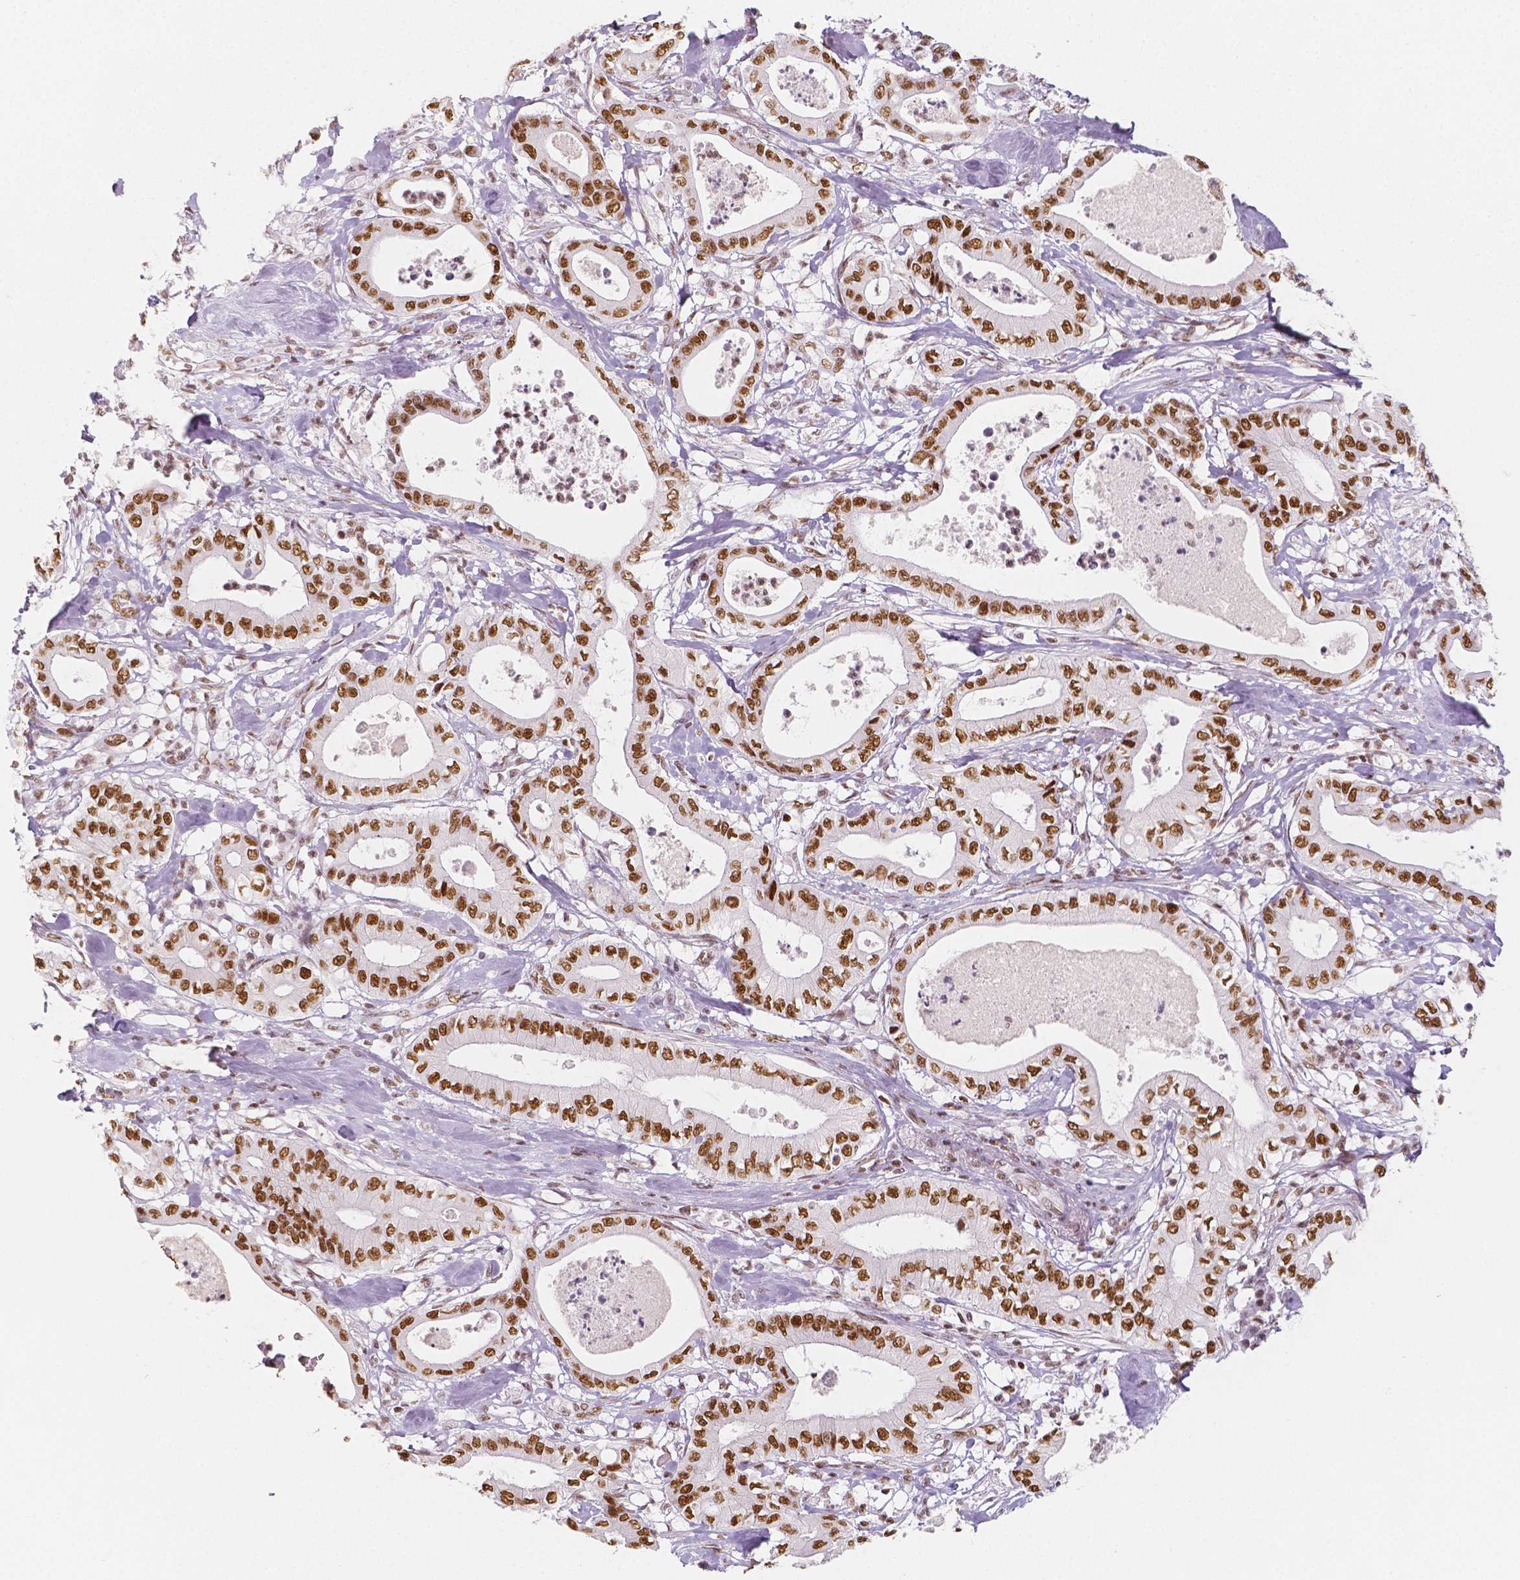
{"staining": {"intensity": "strong", "quantity": ">75%", "location": "nuclear"}, "tissue": "pancreatic cancer", "cell_type": "Tumor cells", "image_type": "cancer", "snomed": [{"axis": "morphology", "description": "Adenocarcinoma, NOS"}, {"axis": "topography", "description": "Pancreas"}], "caption": "Adenocarcinoma (pancreatic) tissue exhibits strong nuclear positivity in about >75% of tumor cells, visualized by immunohistochemistry. Immunohistochemistry stains the protein of interest in brown and the nuclei are stained blue.", "gene": "HDAC1", "patient": {"sex": "male", "age": 71}}